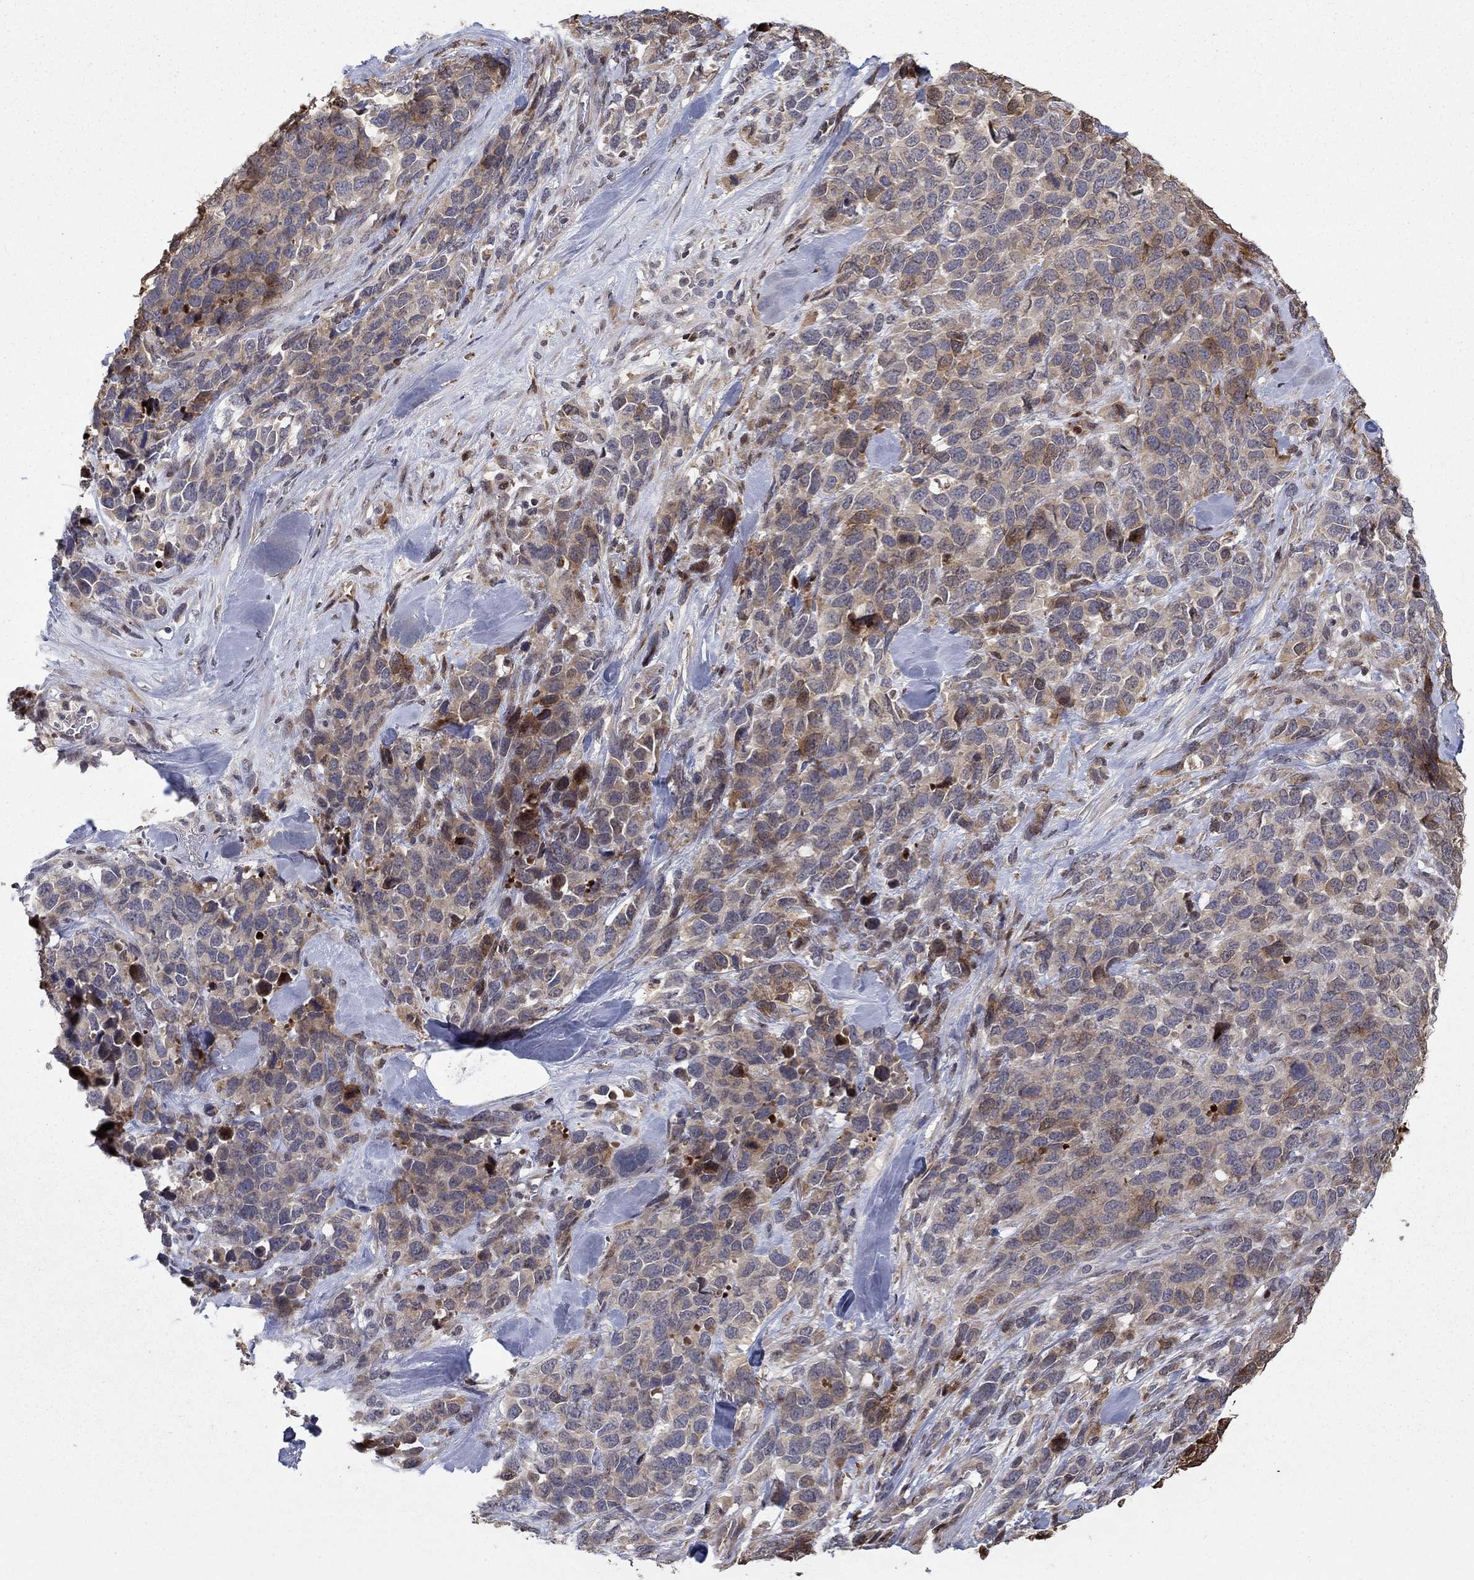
{"staining": {"intensity": "moderate", "quantity": "<25%", "location": "cytoplasmic/membranous"}, "tissue": "melanoma", "cell_type": "Tumor cells", "image_type": "cancer", "snomed": [{"axis": "morphology", "description": "Malignant melanoma, Metastatic site"}, {"axis": "topography", "description": "Skin"}], "caption": "Protein staining reveals moderate cytoplasmic/membranous staining in approximately <25% of tumor cells in malignant melanoma (metastatic site). The protein of interest is stained brown, and the nuclei are stained in blue (DAB (3,3'-diaminobenzidine) IHC with brightfield microscopy, high magnification).", "gene": "LPCAT4", "patient": {"sex": "male", "age": 84}}